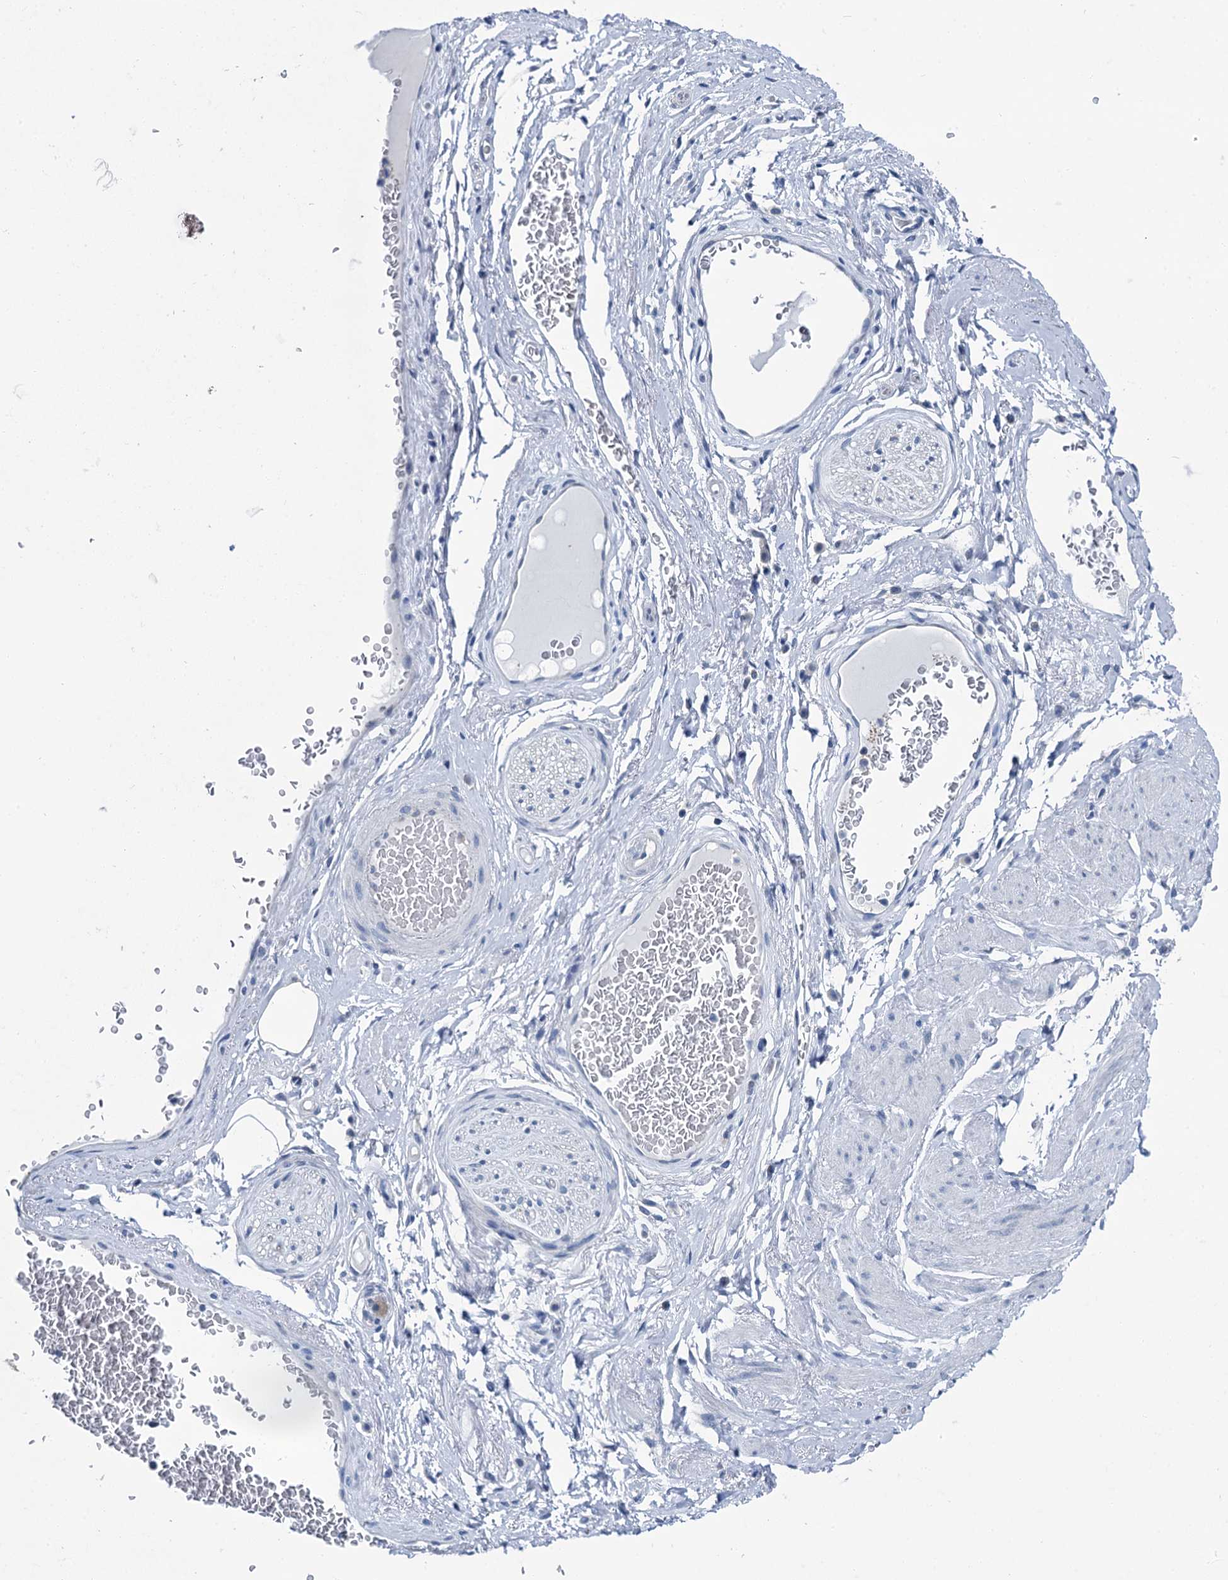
{"staining": {"intensity": "negative", "quantity": "none", "location": "none"}, "tissue": "adipose tissue", "cell_type": "Adipocytes", "image_type": "normal", "snomed": [{"axis": "morphology", "description": "Normal tissue, NOS"}, {"axis": "morphology", "description": "Adenocarcinoma, NOS"}, {"axis": "topography", "description": "Rectum"}, {"axis": "topography", "description": "Vagina"}, {"axis": "topography", "description": "Peripheral nerve tissue"}], "caption": "Adipose tissue was stained to show a protein in brown. There is no significant positivity in adipocytes. Brightfield microscopy of IHC stained with DAB (brown) and hematoxylin (blue), captured at high magnification.", "gene": "MIOX", "patient": {"sex": "female", "age": 71}}